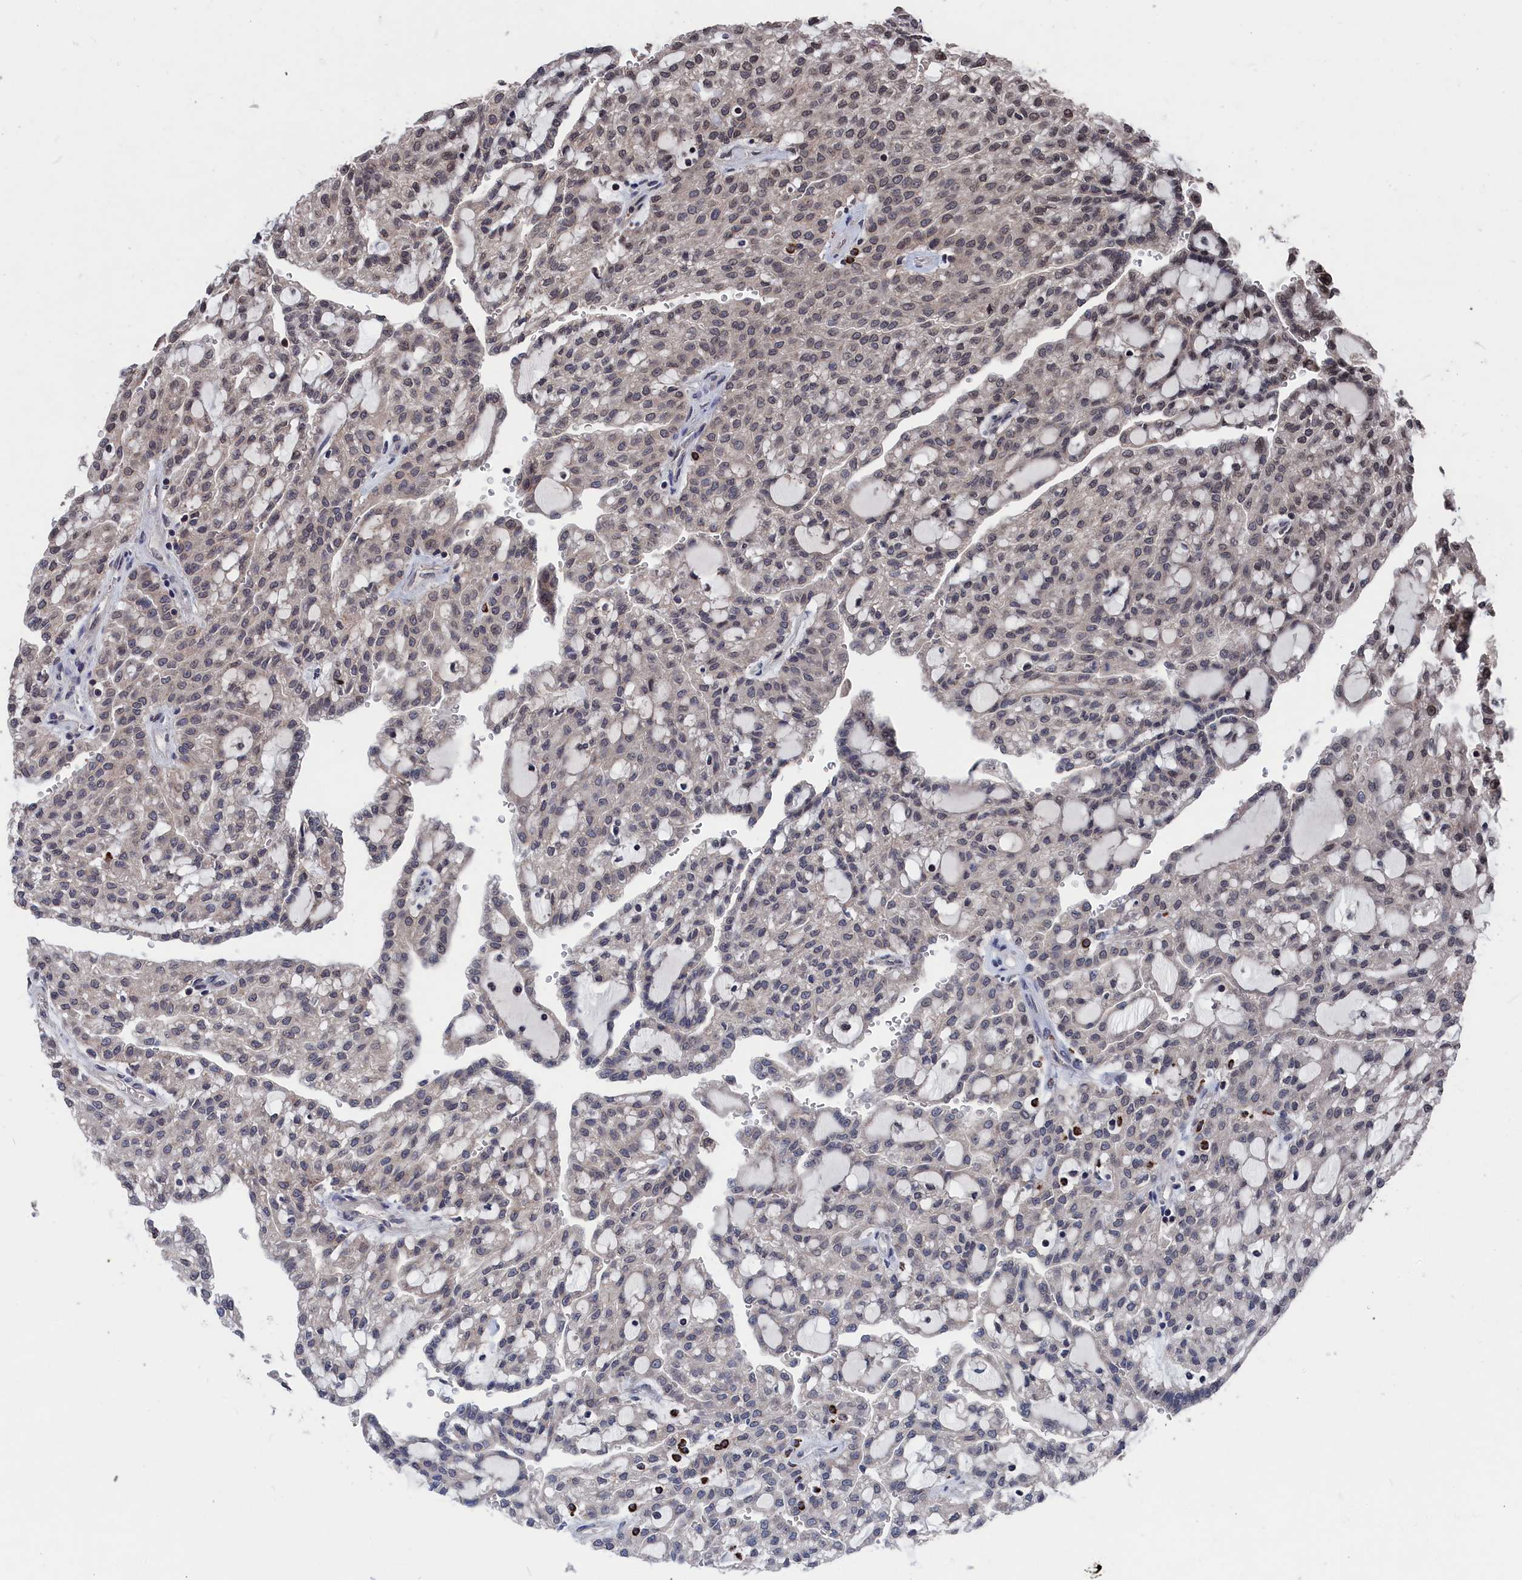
{"staining": {"intensity": "weak", "quantity": "<25%", "location": "cytoplasmic/membranous,nuclear"}, "tissue": "renal cancer", "cell_type": "Tumor cells", "image_type": "cancer", "snomed": [{"axis": "morphology", "description": "Adenocarcinoma, NOS"}, {"axis": "topography", "description": "Kidney"}], "caption": "The photomicrograph displays no staining of tumor cells in renal cancer.", "gene": "PDE12", "patient": {"sex": "male", "age": 63}}